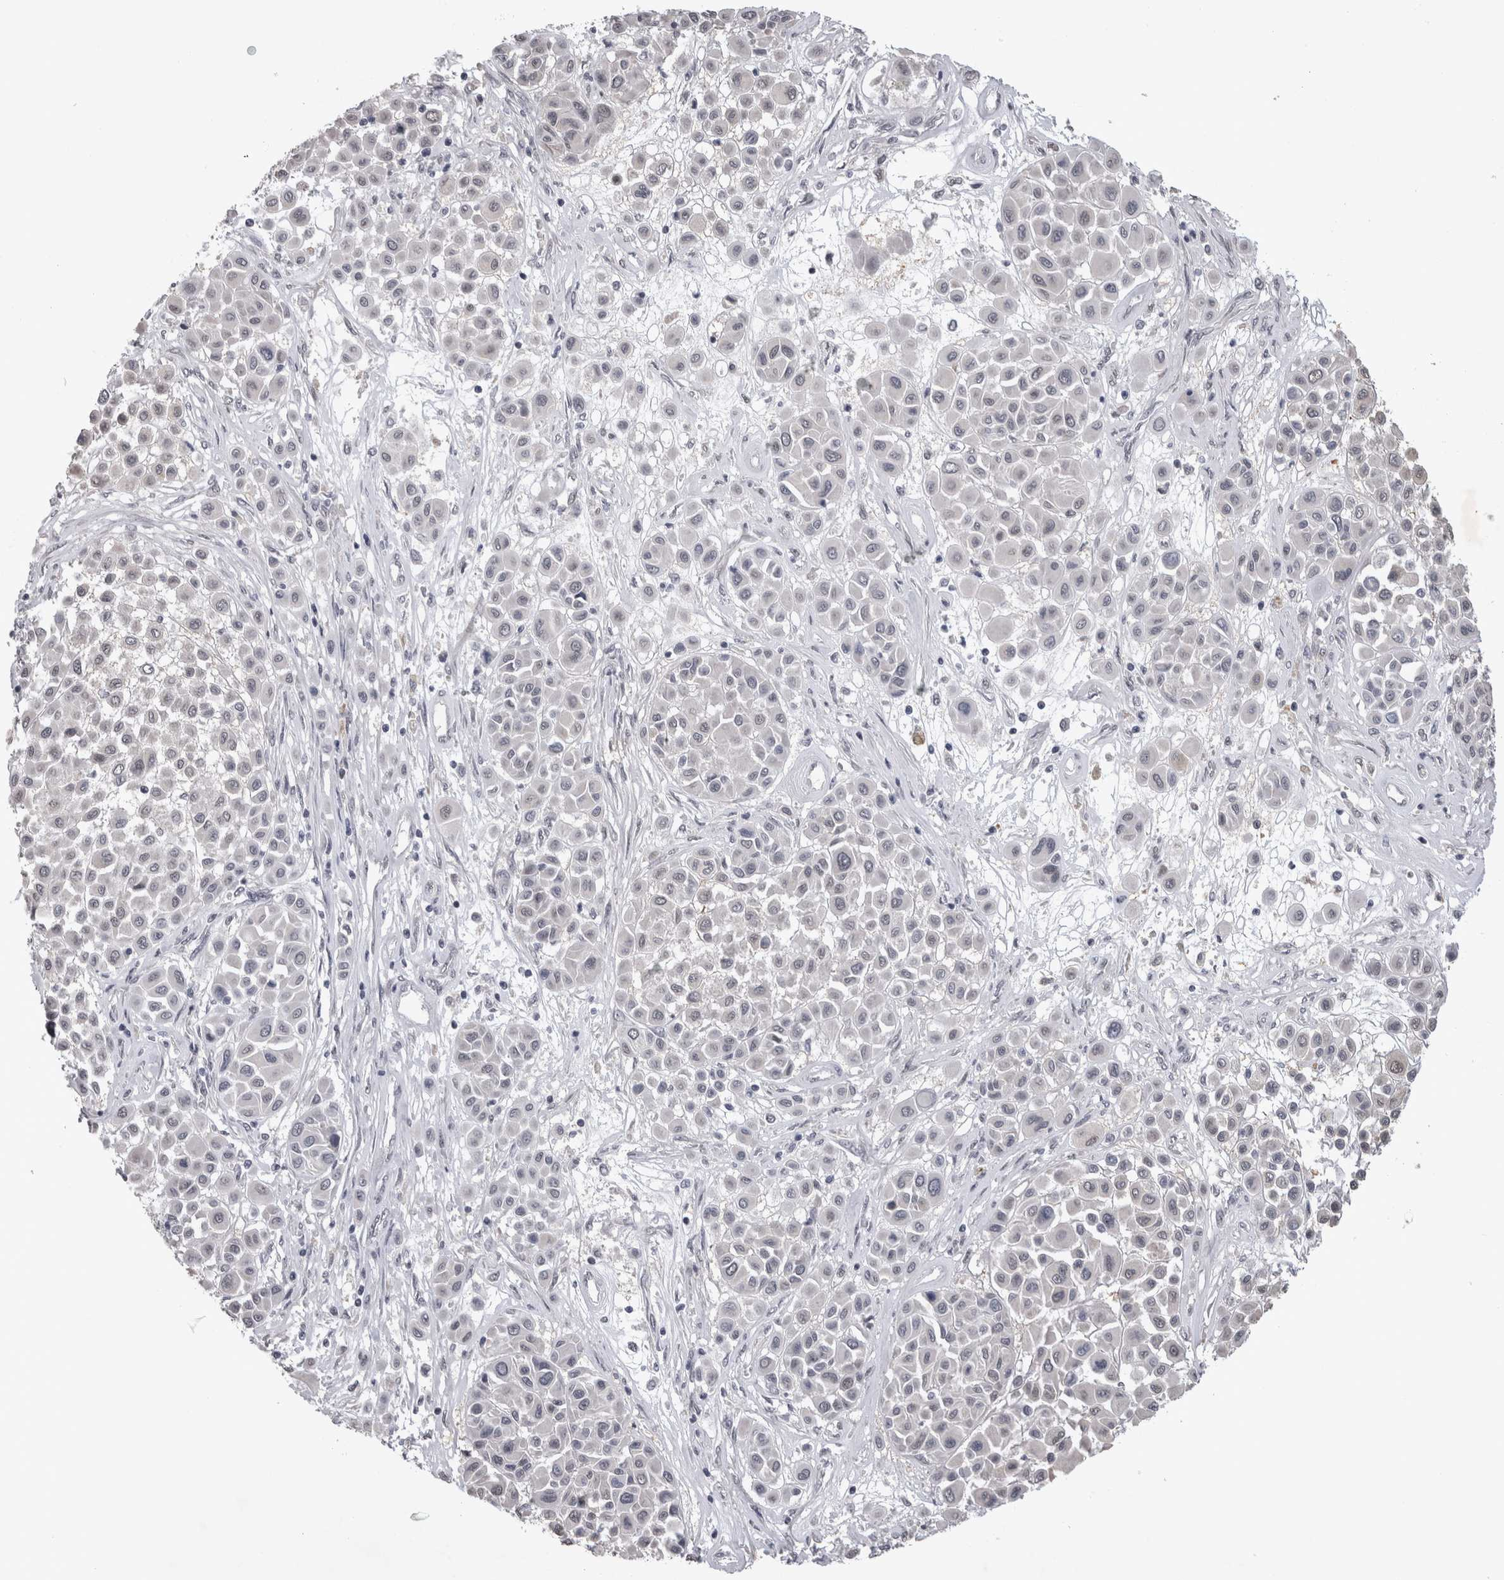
{"staining": {"intensity": "negative", "quantity": "none", "location": "none"}, "tissue": "melanoma", "cell_type": "Tumor cells", "image_type": "cancer", "snomed": [{"axis": "morphology", "description": "Malignant melanoma, Metastatic site"}, {"axis": "topography", "description": "Soft tissue"}], "caption": "Immunohistochemistry micrograph of neoplastic tissue: human malignant melanoma (metastatic site) stained with DAB shows no significant protein staining in tumor cells.", "gene": "IFI44", "patient": {"sex": "male", "age": 41}}